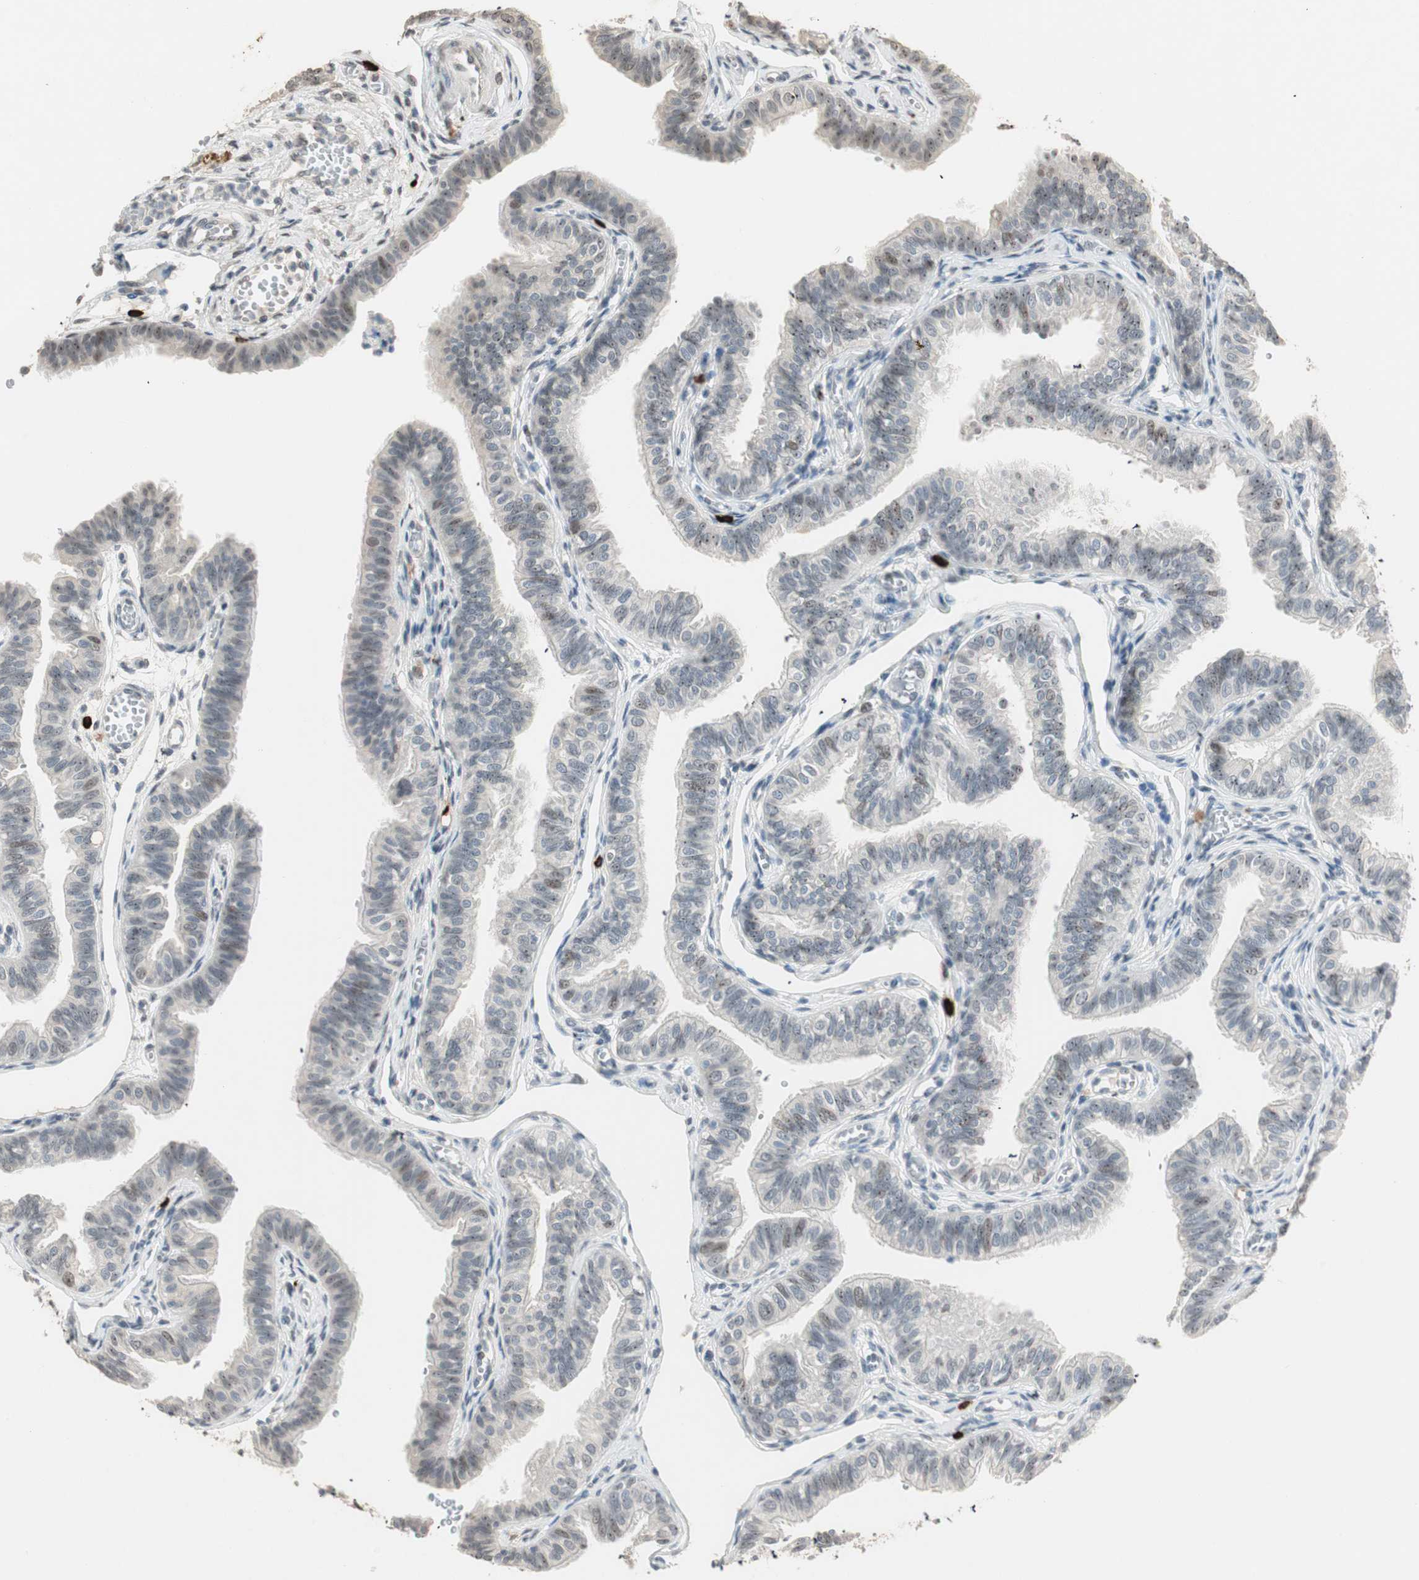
{"staining": {"intensity": "moderate", "quantity": "25%-75%", "location": "nuclear"}, "tissue": "fallopian tube", "cell_type": "Glandular cells", "image_type": "normal", "snomed": [{"axis": "morphology", "description": "Normal tissue, NOS"}, {"axis": "morphology", "description": "Dermoid, NOS"}, {"axis": "topography", "description": "Fallopian tube"}], "caption": "An image showing moderate nuclear staining in about 25%-75% of glandular cells in unremarkable fallopian tube, as visualized by brown immunohistochemical staining.", "gene": "ETV4", "patient": {"sex": "female", "age": 33}}